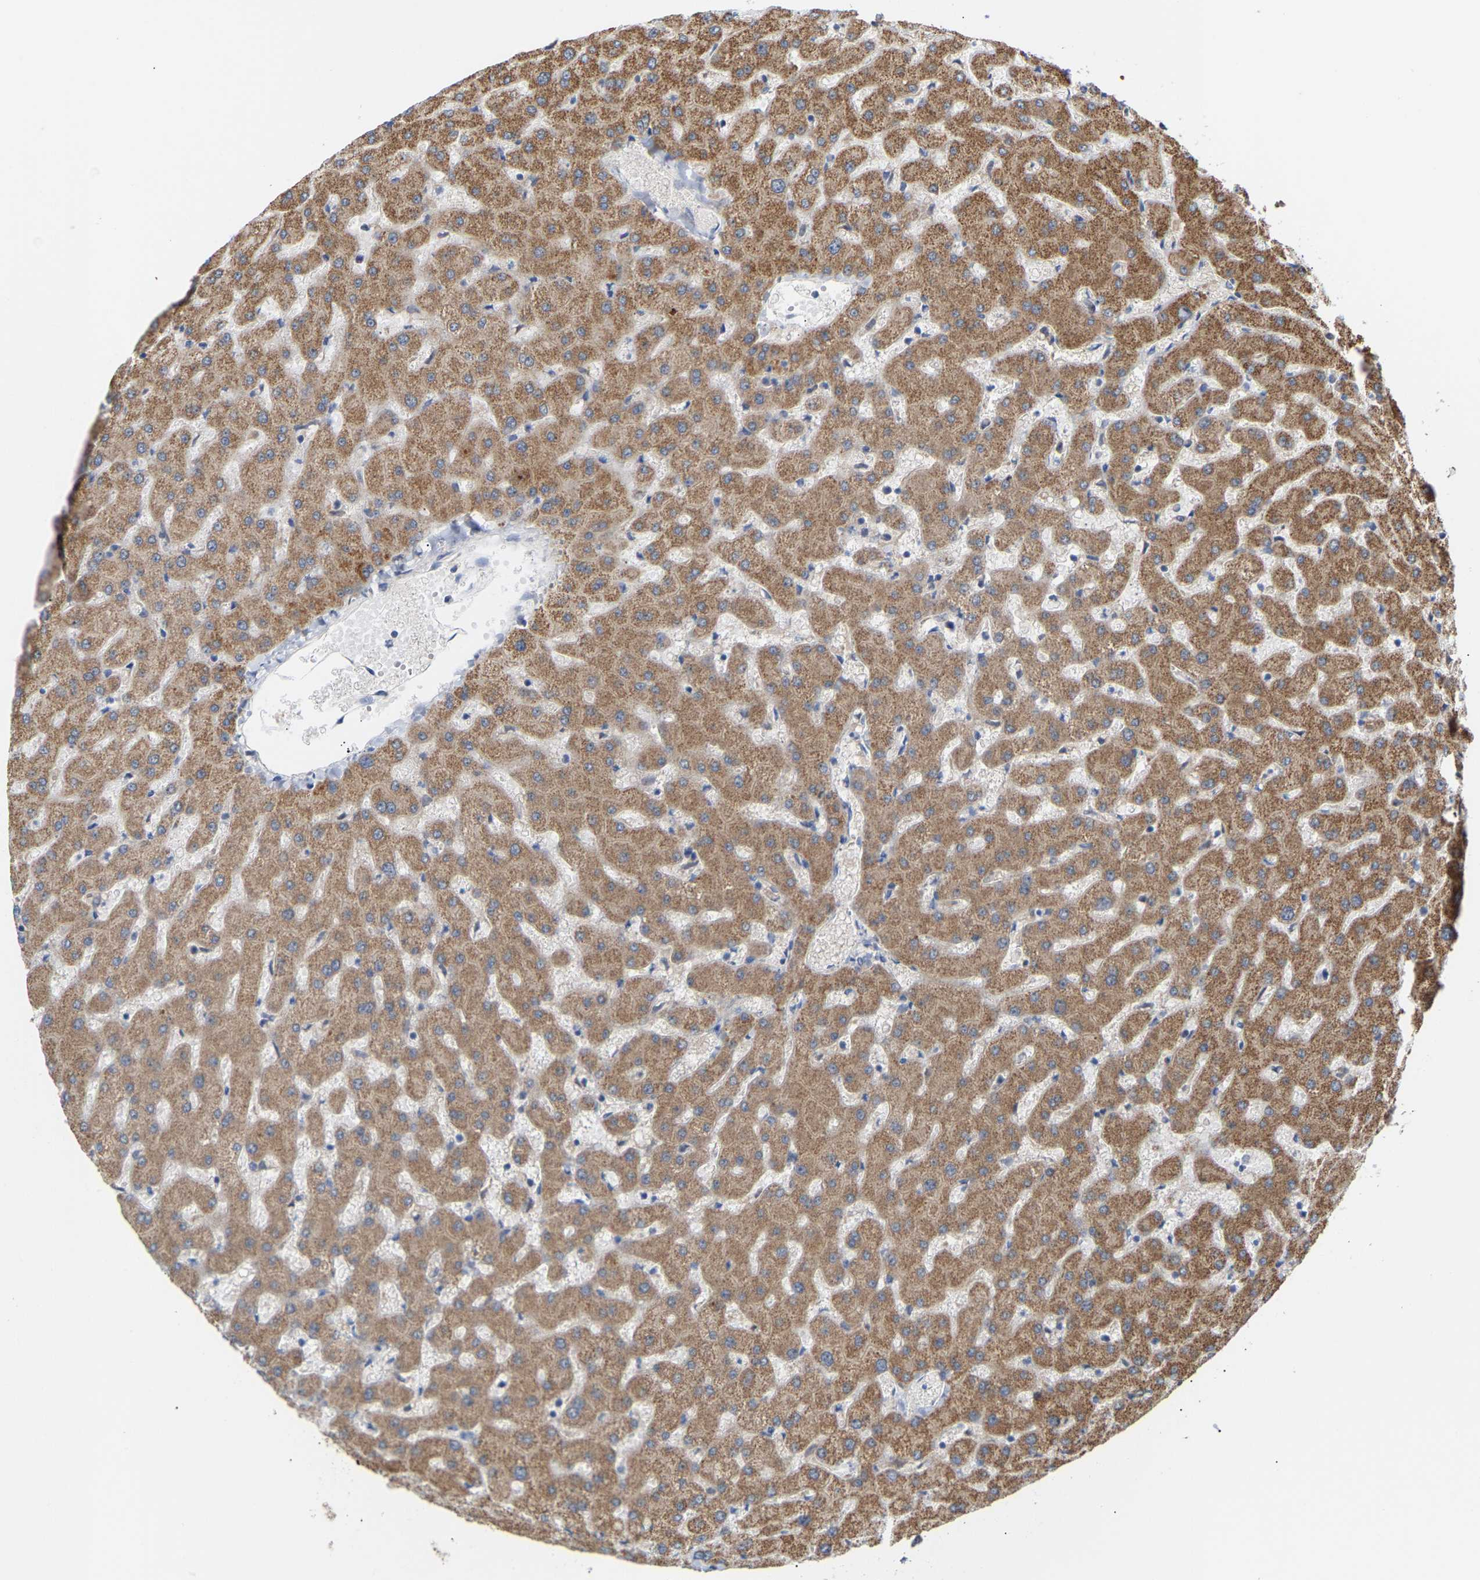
{"staining": {"intensity": "weak", "quantity": "<25%", "location": "cytoplasmic/membranous"}, "tissue": "liver", "cell_type": "Cholangiocytes", "image_type": "normal", "snomed": [{"axis": "morphology", "description": "Normal tissue, NOS"}, {"axis": "topography", "description": "Liver"}], "caption": "Immunohistochemical staining of unremarkable human liver exhibits no significant positivity in cholangiocytes. (Brightfield microscopy of DAB immunohistochemistry at high magnification).", "gene": "TPMT", "patient": {"sex": "female", "age": 63}}